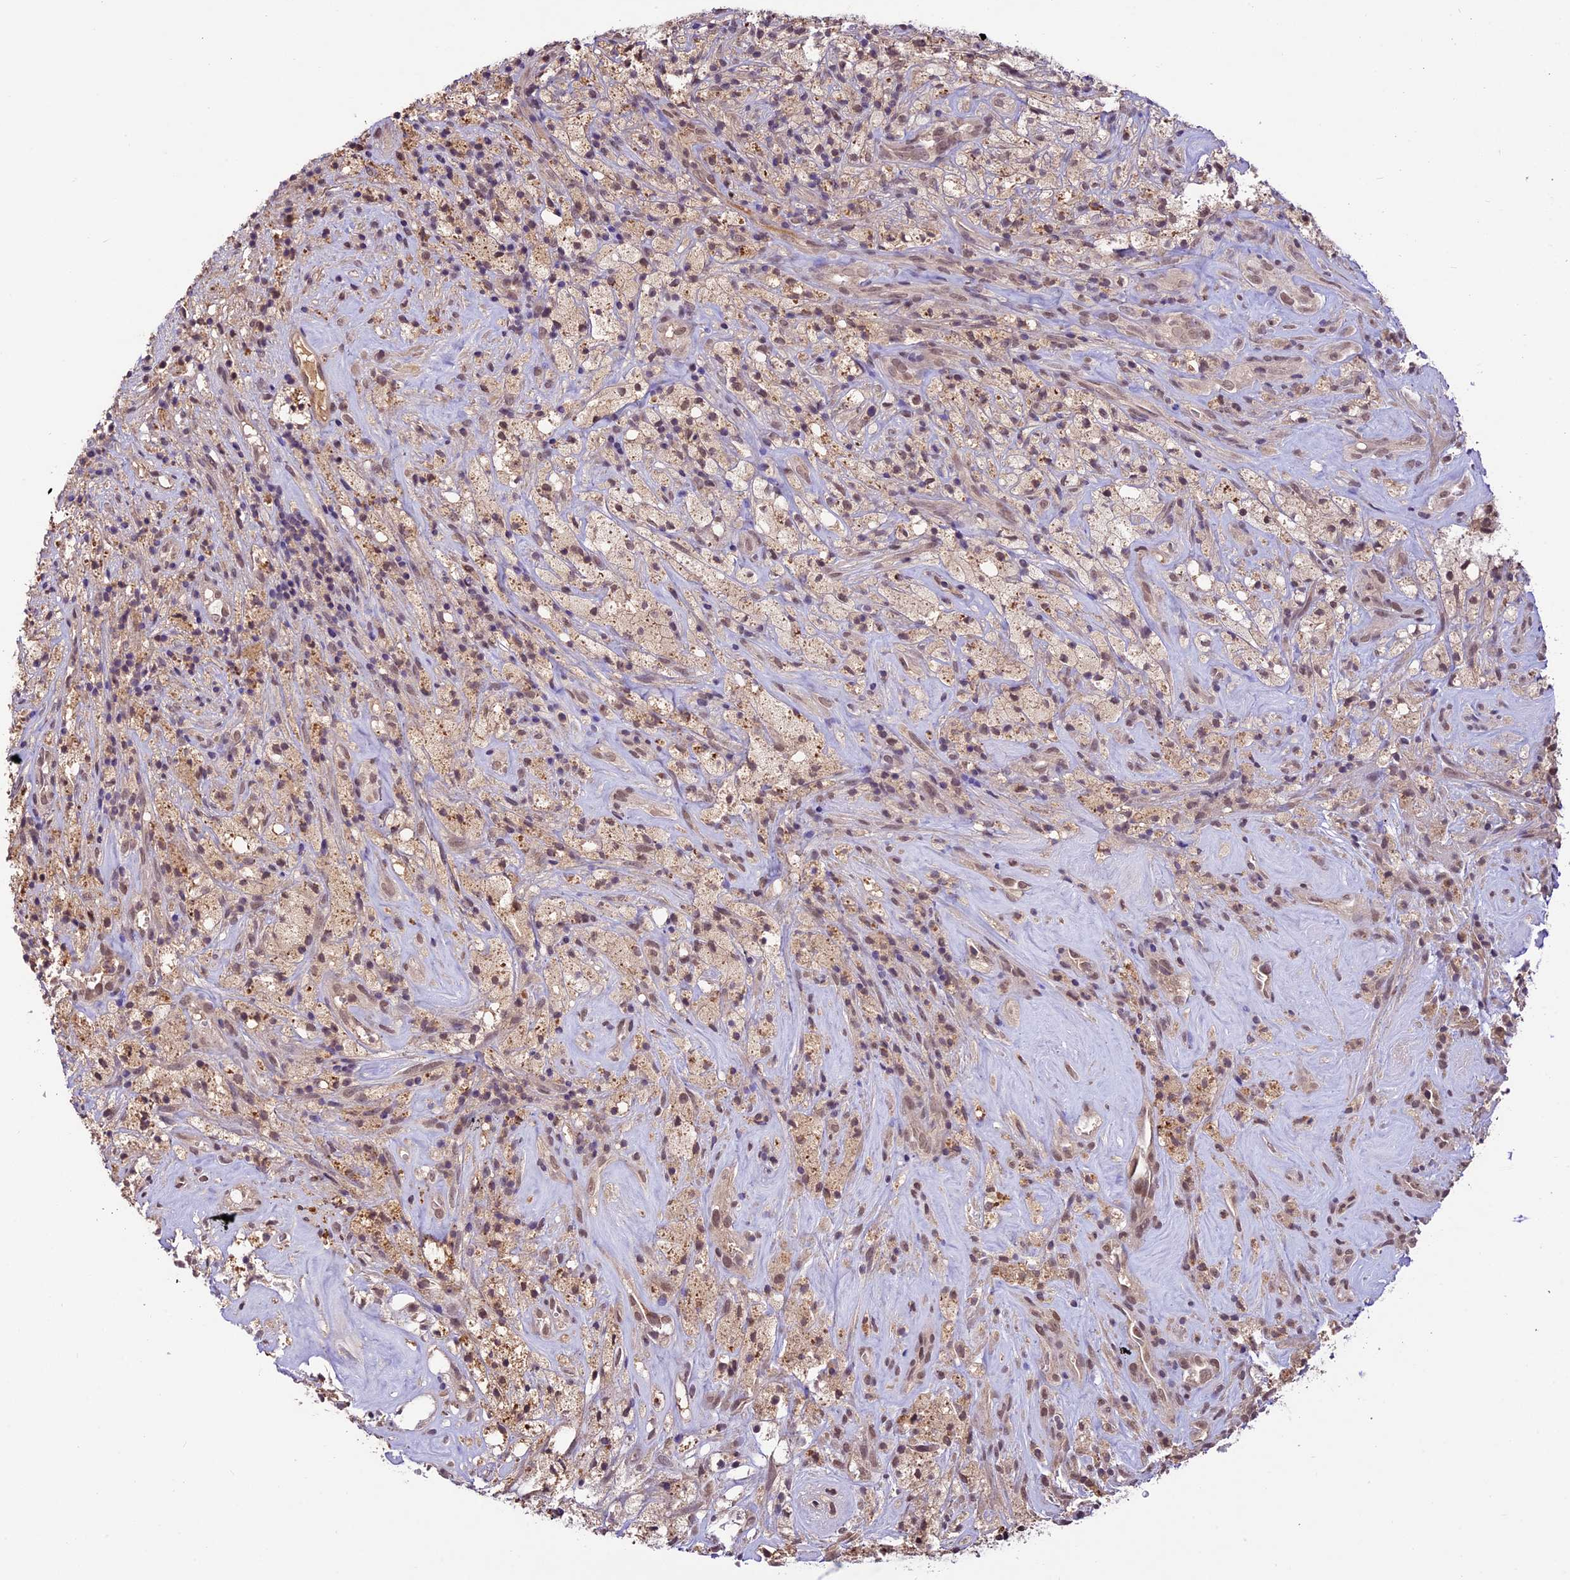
{"staining": {"intensity": "weak", "quantity": "25%-75%", "location": "nuclear"}, "tissue": "glioma", "cell_type": "Tumor cells", "image_type": "cancer", "snomed": [{"axis": "morphology", "description": "Glioma, malignant, High grade"}, {"axis": "topography", "description": "Brain"}], "caption": "About 25%-75% of tumor cells in human glioma exhibit weak nuclear protein positivity as visualized by brown immunohistochemical staining.", "gene": "ATP10A", "patient": {"sex": "male", "age": 69}}